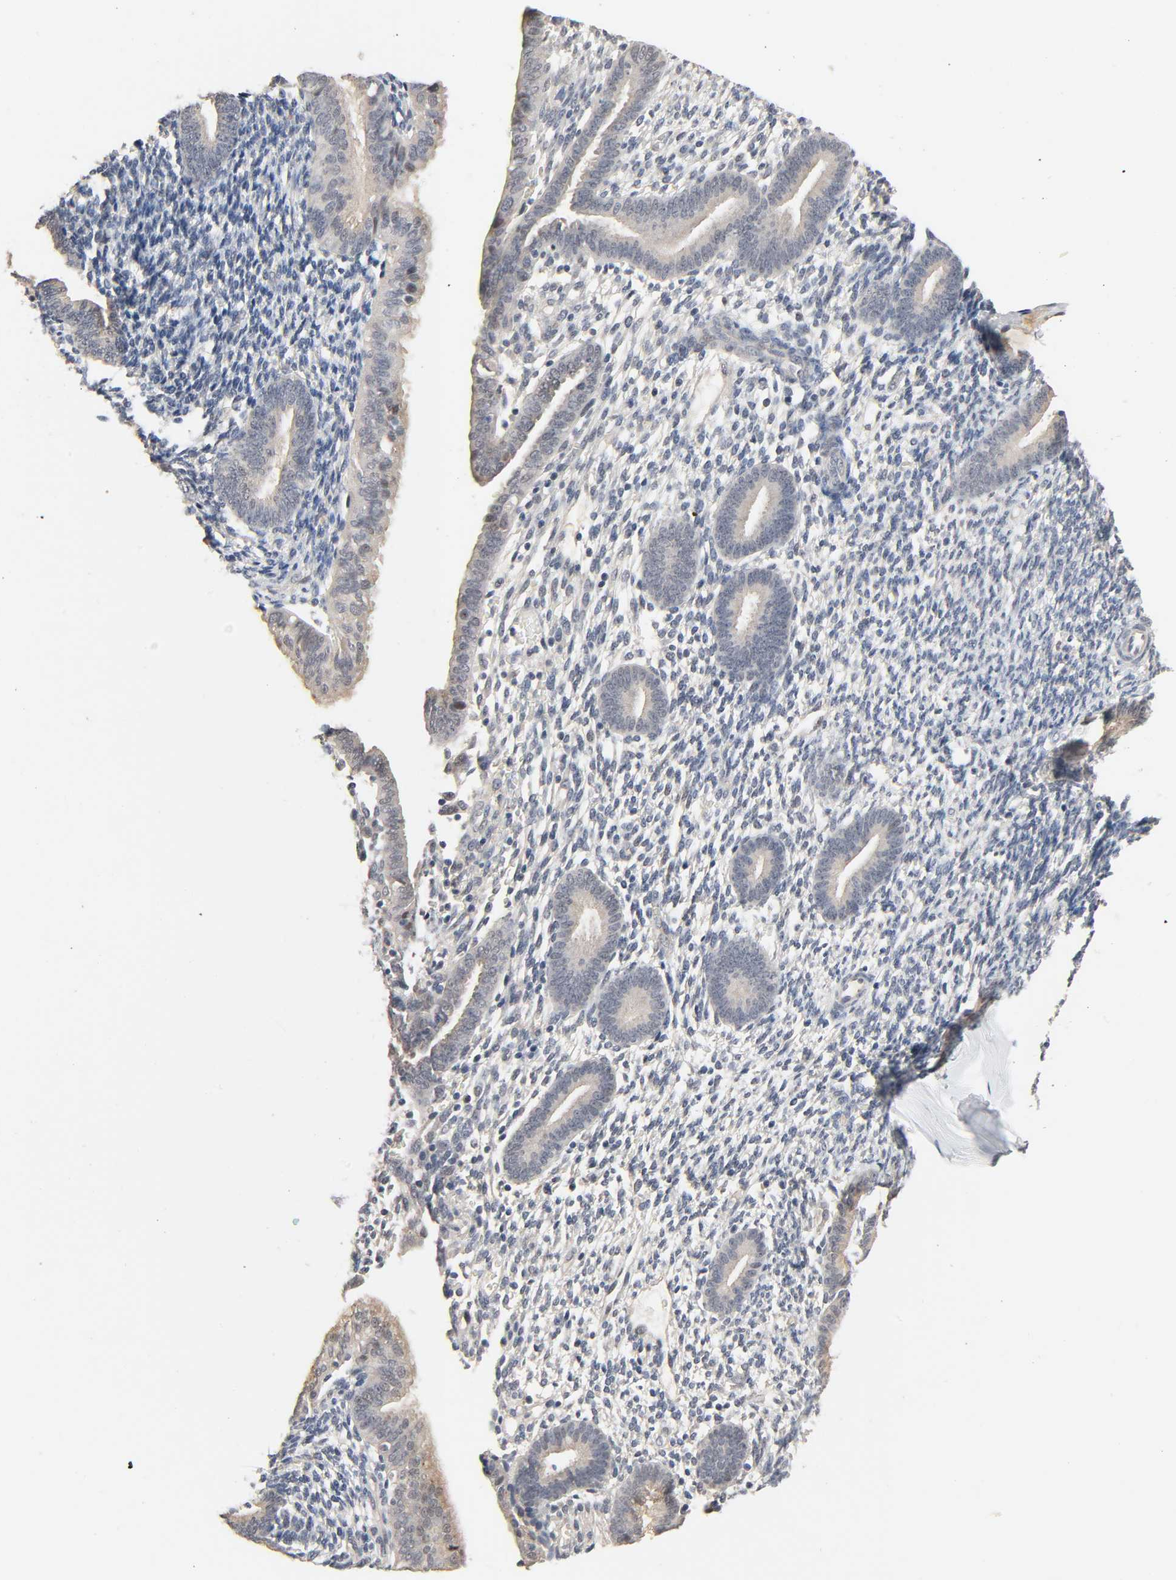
{"staining": {"intensity": "negative", "quantity": "none", "location": "none"}, "tissue": "endometrium", "cell_type": "Cells in endometrial stroma", "image_type": "normal", "snomed": [{"axis": "morphology", "description": "Normal tissue, NOS"}, {"axis": "topography", "description": "Smooth muscle"}, {"axis": "topography", "description": "Endometrium"}], "caption": "This is an immunohistochemistry histopathology image of benign human endometrium. There is no positivity in cells in endometrial stroma.", "gene": "MAGEA8", "patient": {"sex": "female", "age": 57}}